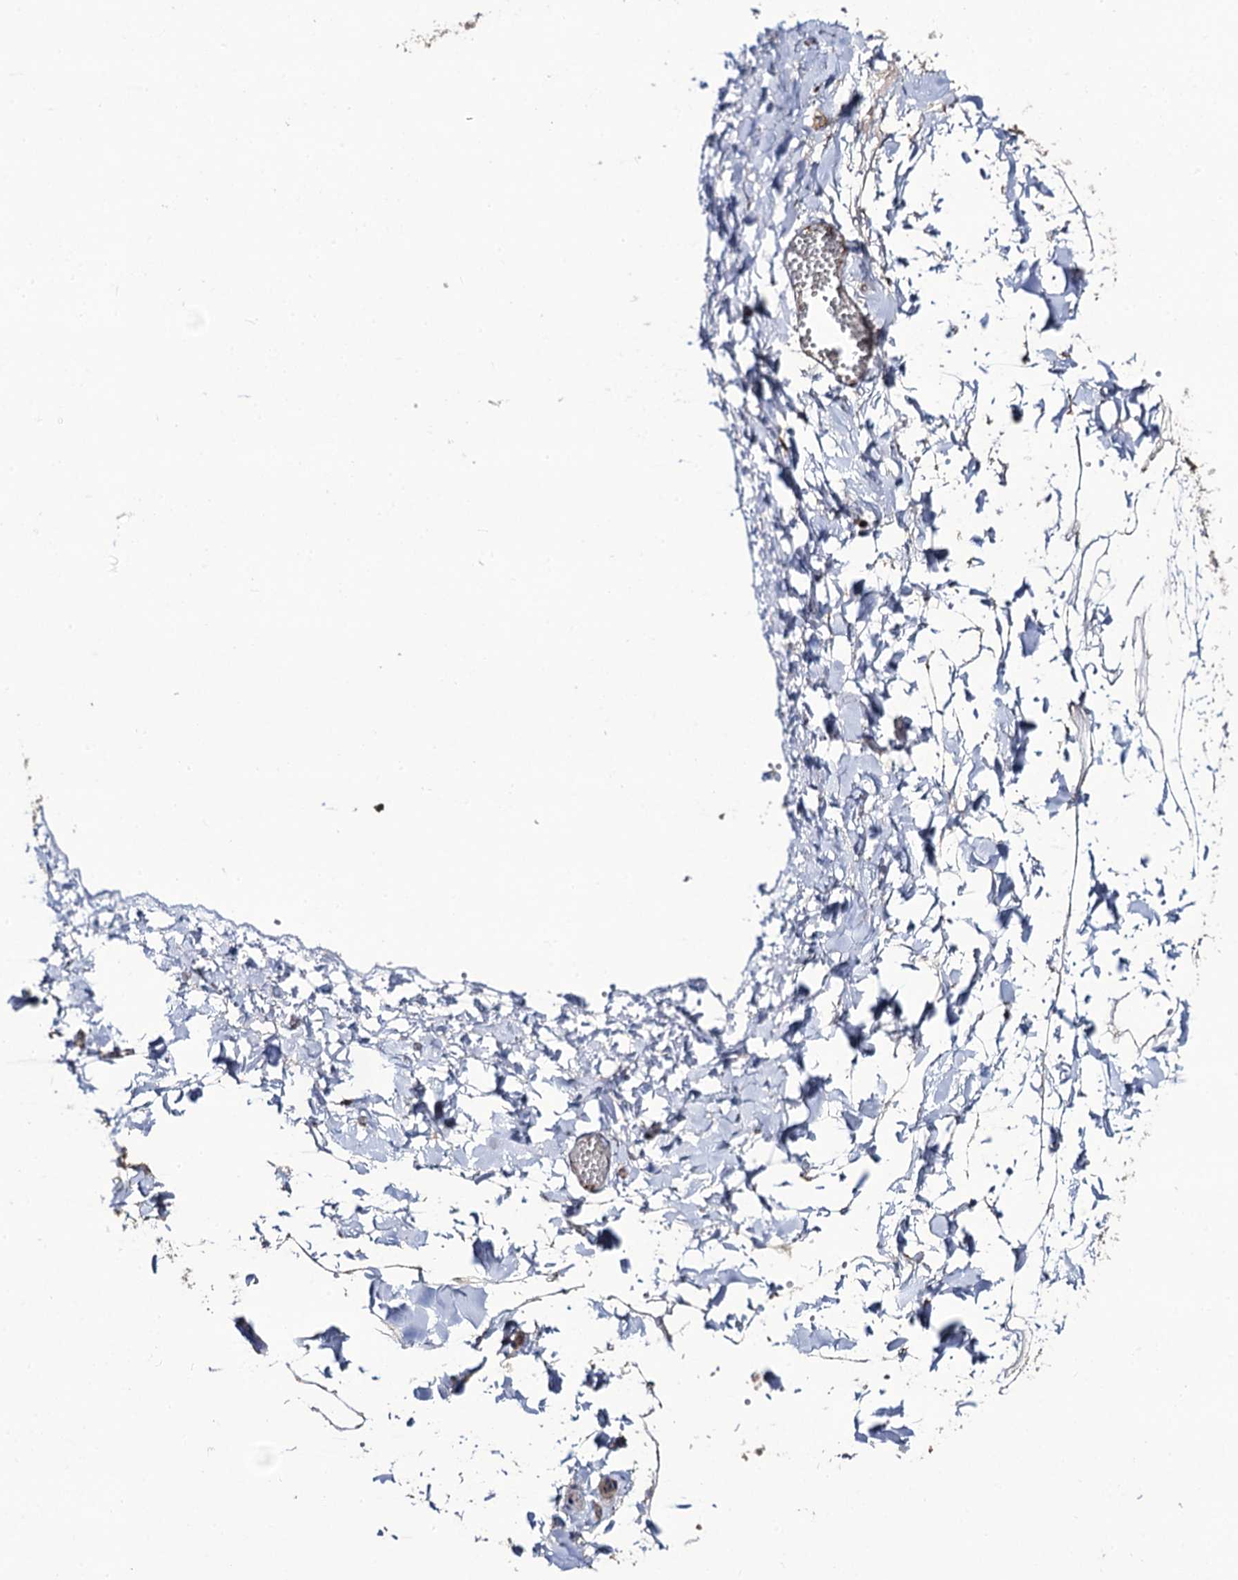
{"staining": {"intensity": "negative", "quantity": "none", "location": "none"}, "tissue": "adipose tissue", "cell_type": "Adipocytes", "image_type": "normal", "snomed": [{"axis": "morphology", "description": "Normal tissue, NOS"}, {"axis": "topography", "description": "Gallbladder"}, {"axis": "topography", "description": "Peripheral nerve tissue"}], "caption": "Immunohistochemical staining of unremarkable adipose tissue exhibits no significant positivity in adipocytes. (Brightfield microscopy of DAB immunohistochemistry at high magnification).", "gene": "LRRC63", "patient": {"sex": "male", "age": 38}}